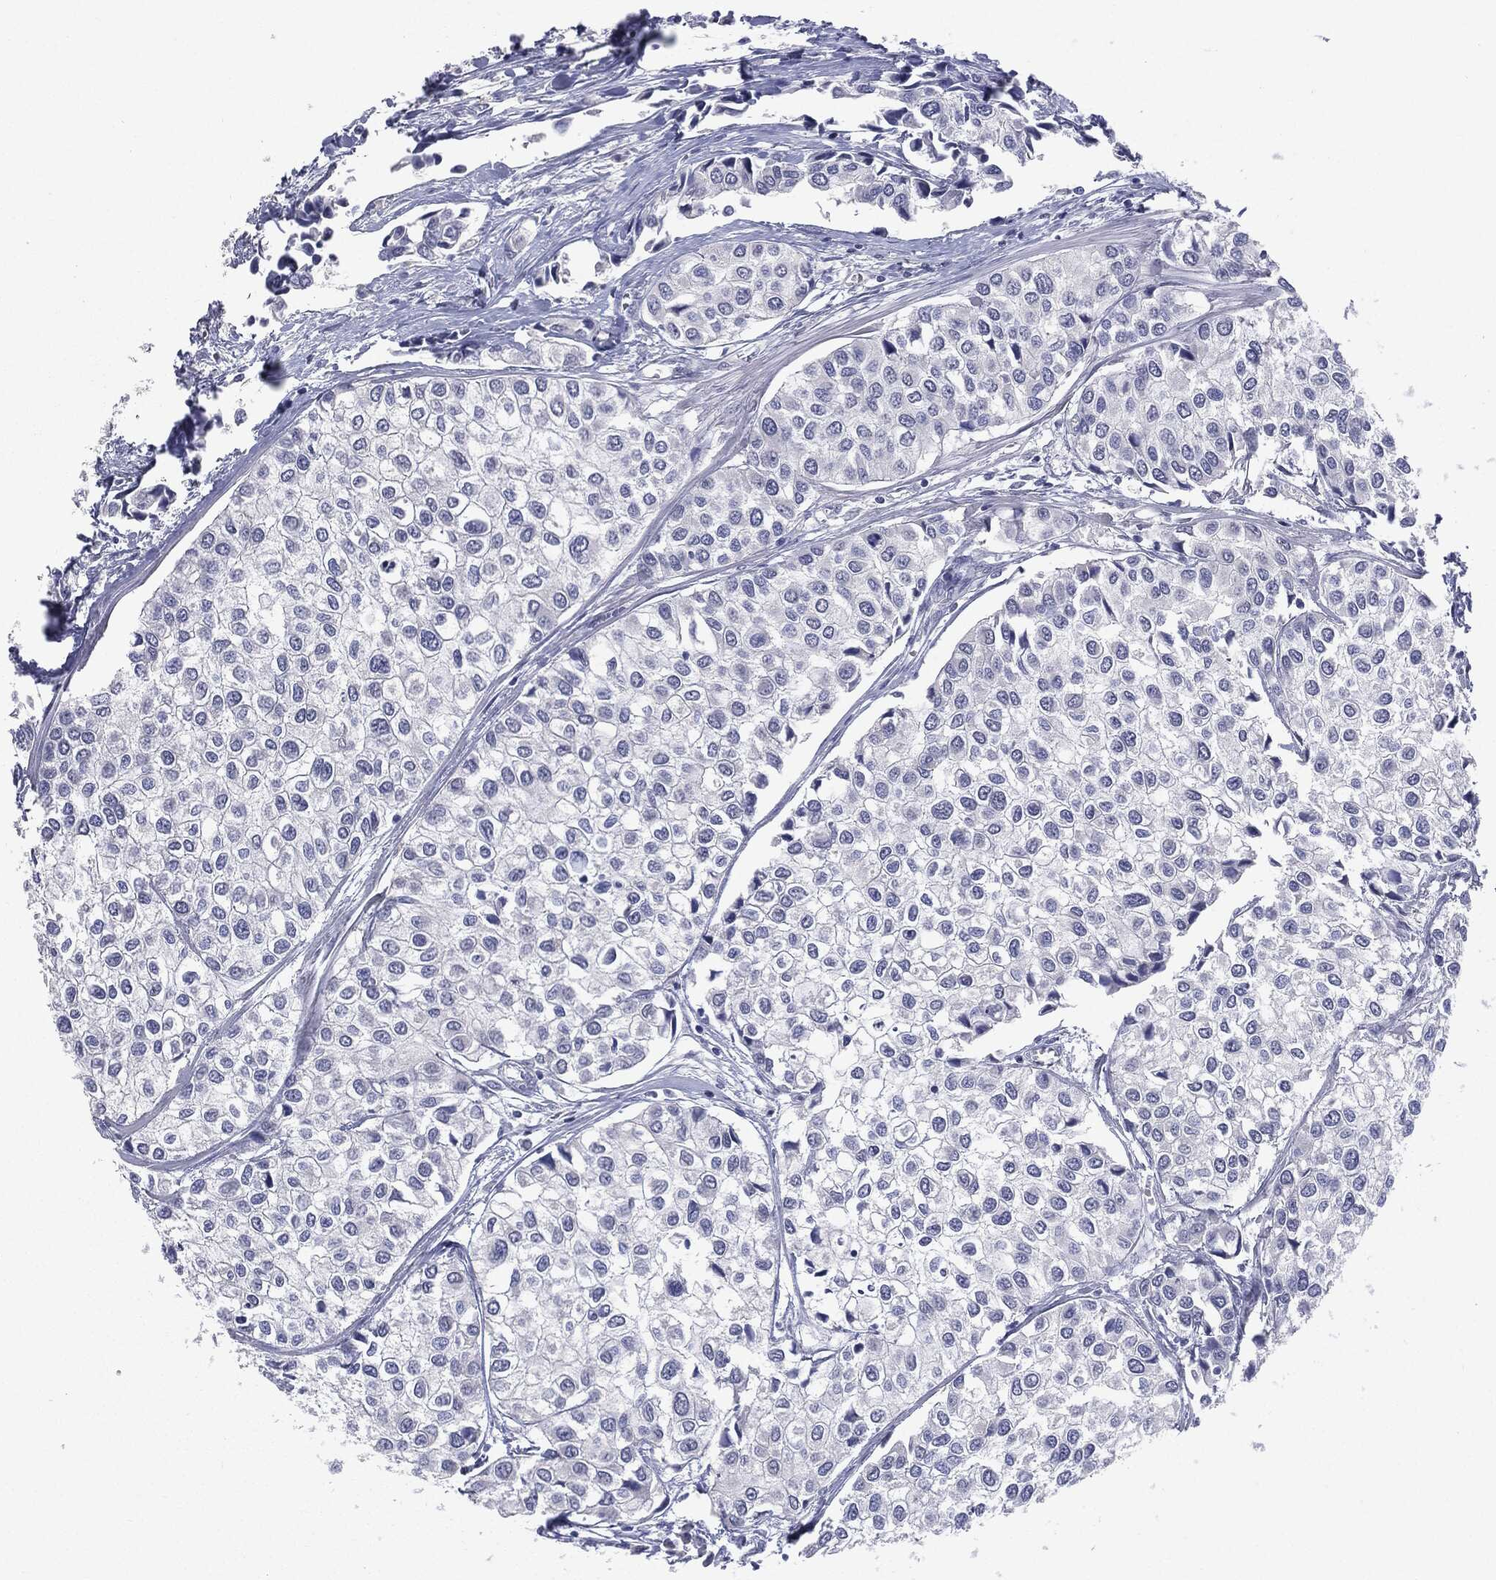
{"staining": {"intensity": "negative", "quantity": "none", "location": "none"}, "tissue": "urothelial cancer", "cell_type": "Tumor cells", "image_type": "cancer", "snomed": [{"axis": "morphology", "description": "Urothelial carcinoma, High grade"}, {"axis": "topography", "description": "Urinary bladder"}], "caption": "Immunohistochemical staining of human urothelial carcinoma (high-grade) reveals no significant positivity in tumor cells.", "gene": "TSHB", "patient": {"sex": "male", "age": 73}}